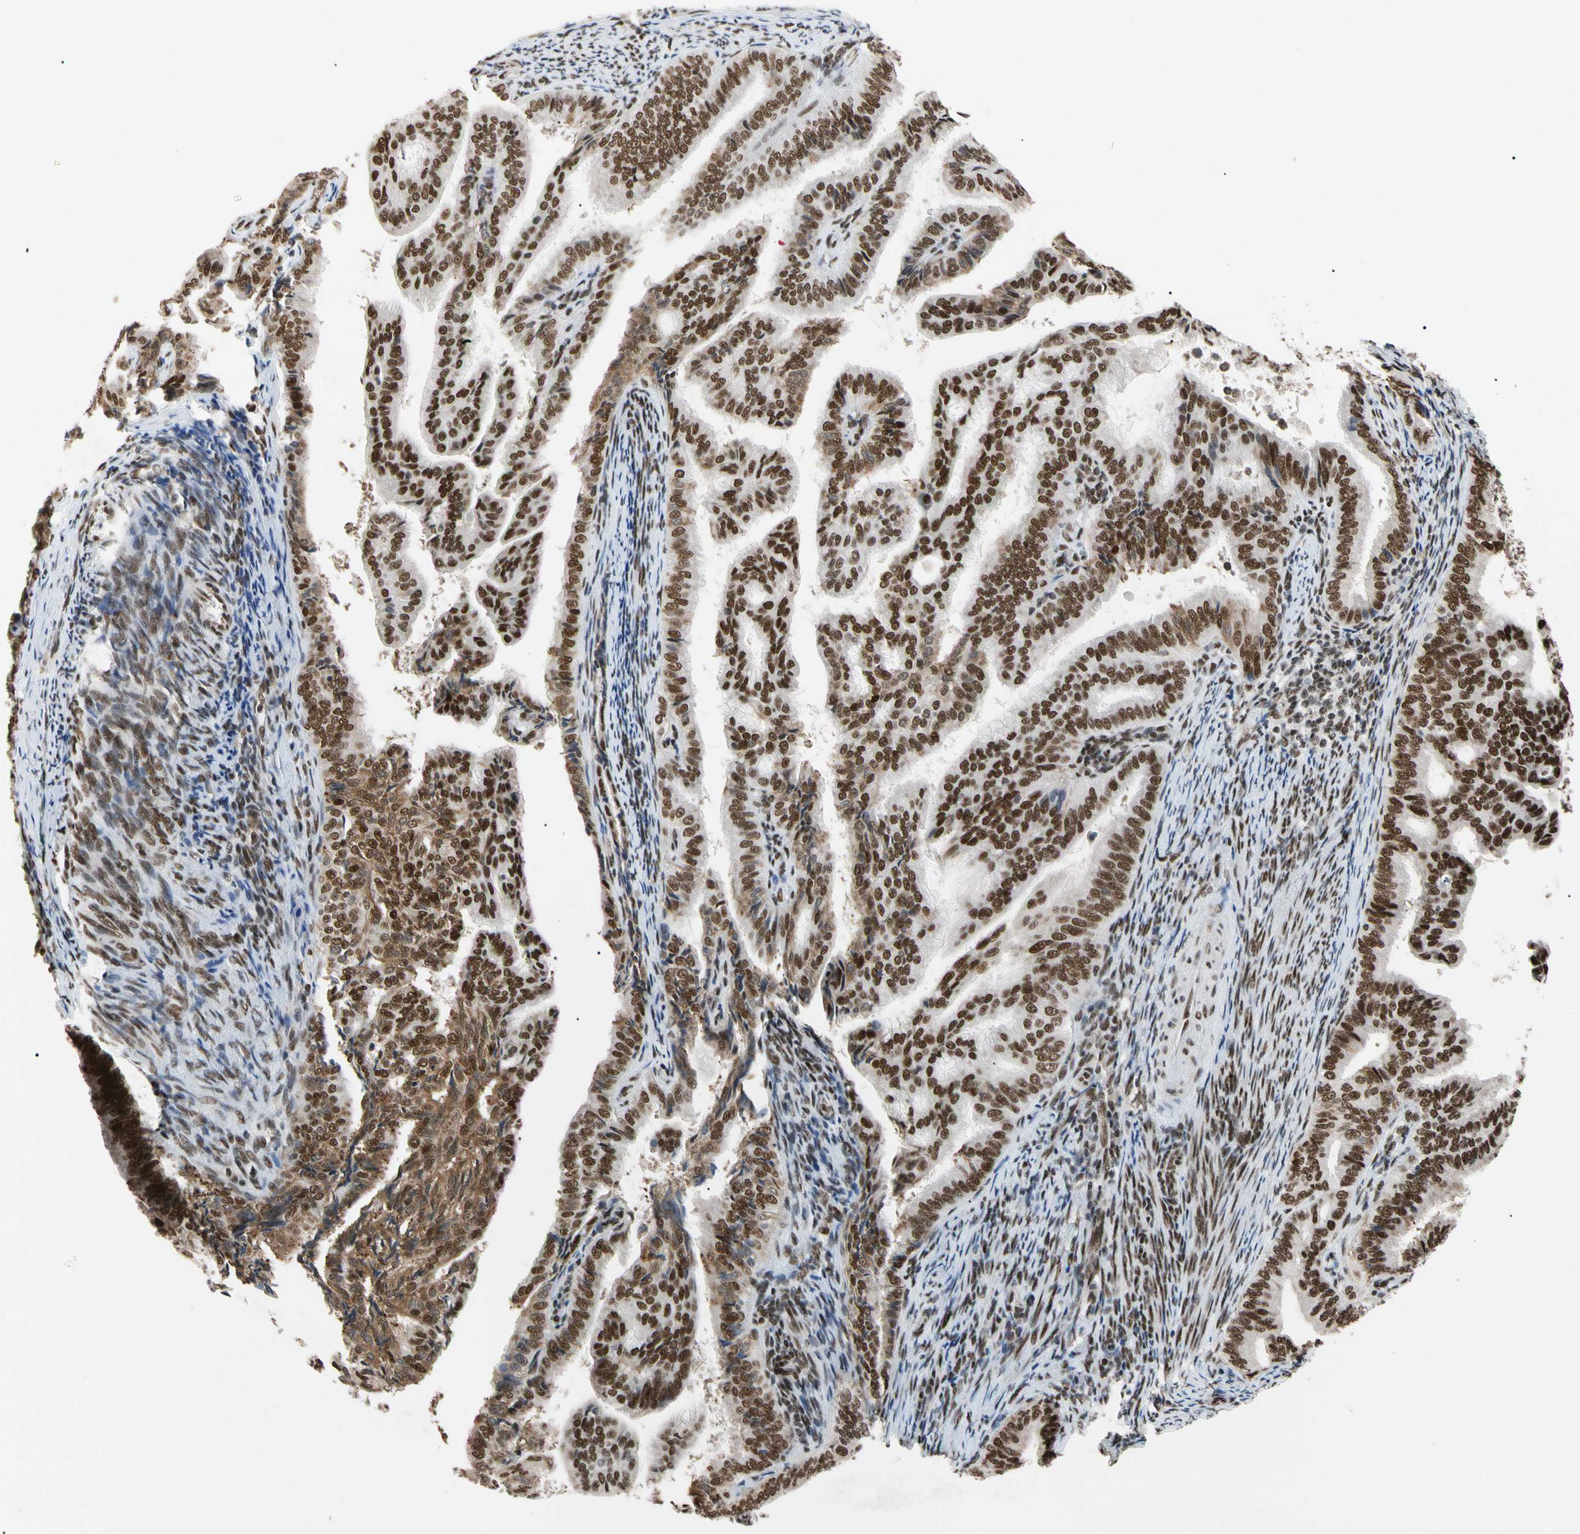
{"staining": {"intensity": "strong", "quantity": ">75%", "location": "cytoplasmic/membranous,nuclear"}, "tissue": "endometrial cancer", "cell_type": "Tumor cells", "image_type": "cancer", "snomed": [{"axis": "morphology", "description": "Adenocarcinoma, NOS"}, {"axis": "topography", "description": "Endometrium"}], "caption": "The immunohistochemical stain highlights strong cytoplasmic/membranous and nuclear staining in tumor cells of adenocarcinoma (endometrial) tissue.", "gene": "FAM98B", "patient": {"sex": "female", "age": 58}}